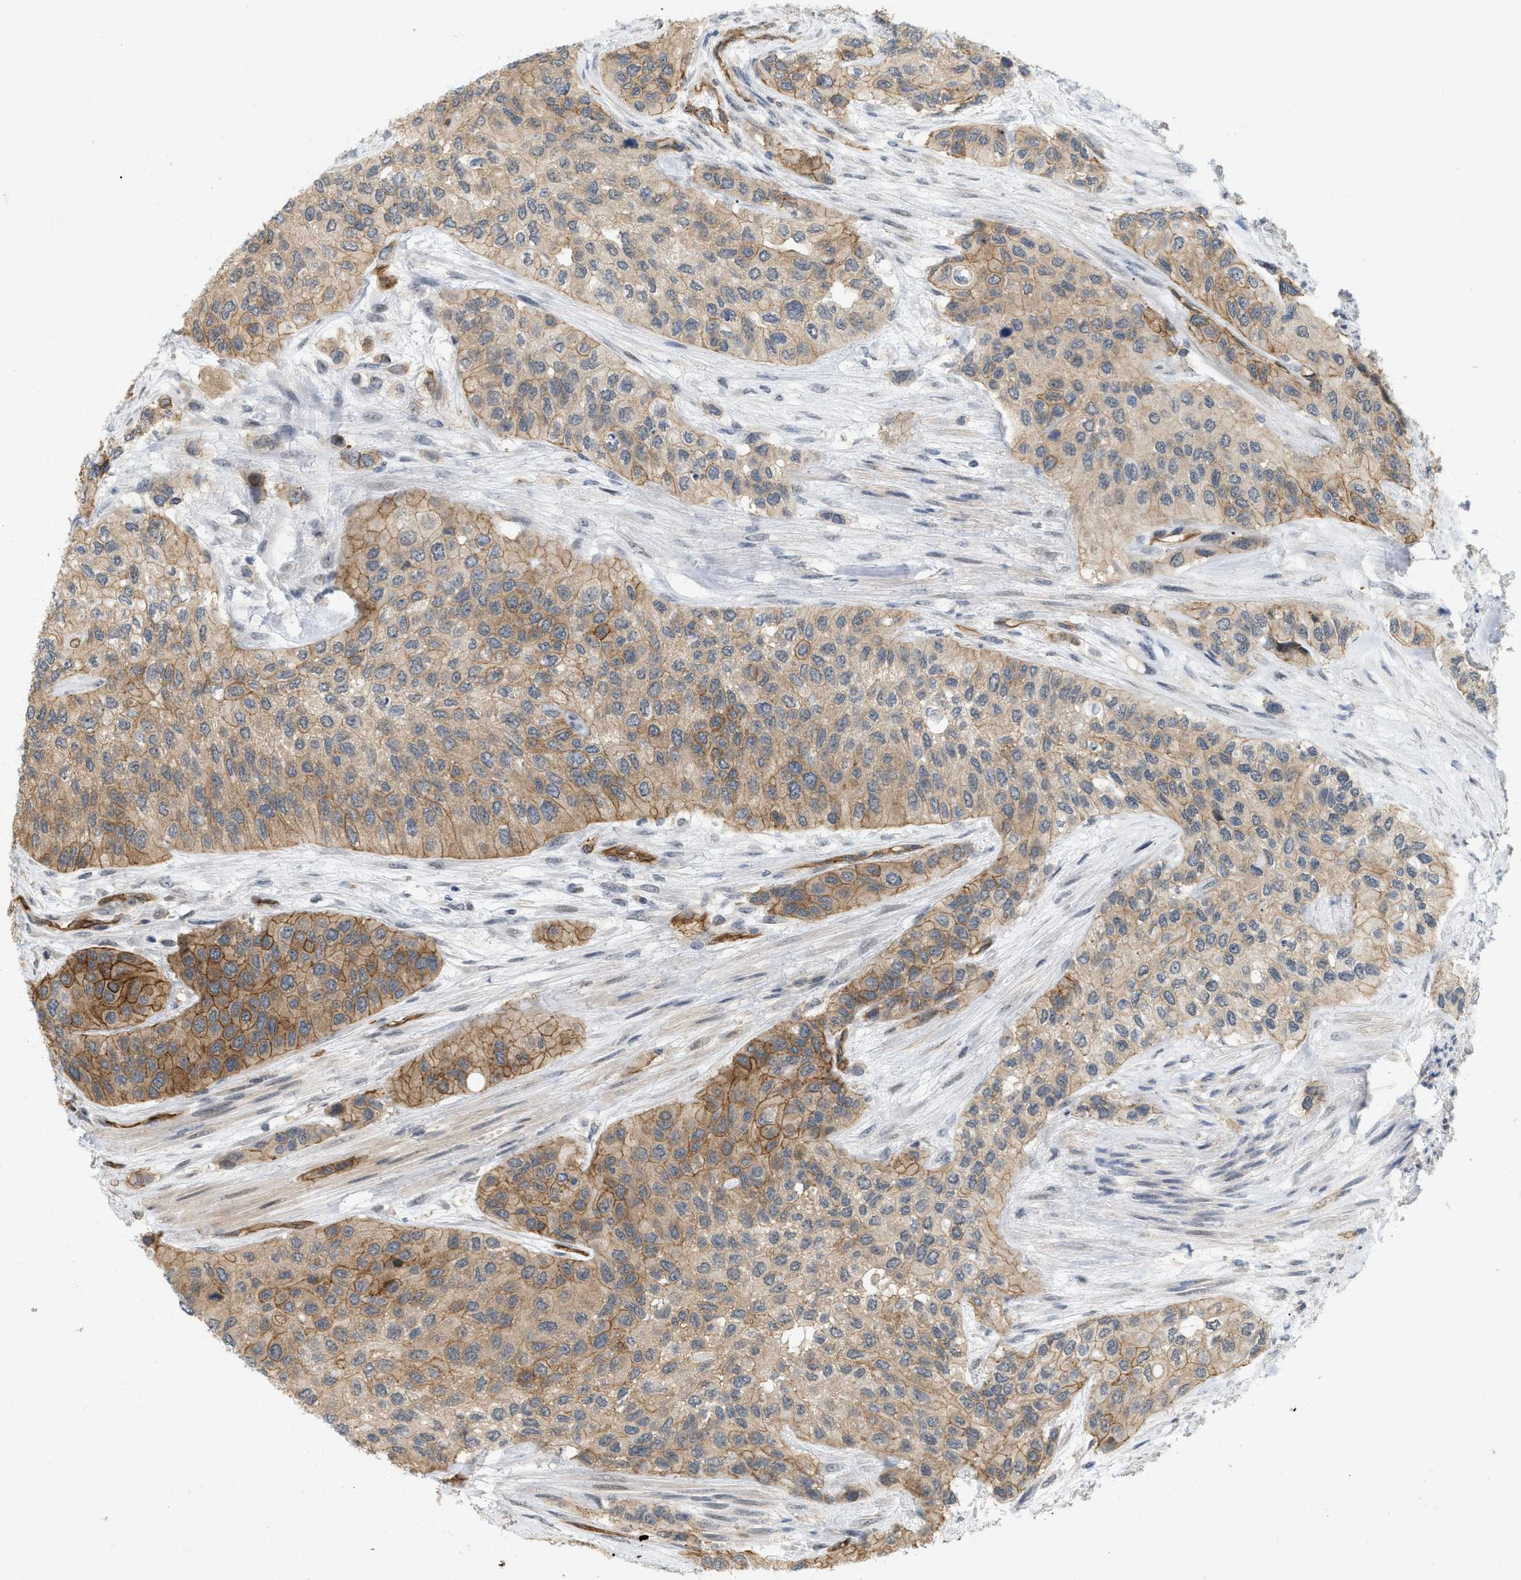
{"staining": {"intensity": "moderate", "quantity": ">75%", "location": "cytoplasmic/membranous"}, "tissue": "urothelial cancer", "cell_type": "Tumor cells", "image_type": "cancer", "snomed": [{"axis": "morphology", "description": "Urothelial carcinoma, High grade"}, {"axis": "topography", "description": "Urinary bladder"}], "caption": "Urothelial carcinoma (high-grade) was stained to show a protein in brown. There is medium levels of moderate cytoplasmic/membranous expression in about >75% of tumor cells. The staining was performed using DAB (3,3'-diaminobenzidine) to visualize the protein expression in brown, while the nuclei were stained in blue with hematoxylin (Magnification: 20x).", "gene": "PALMD", "patient": {"sex": "female", "age": 56}}